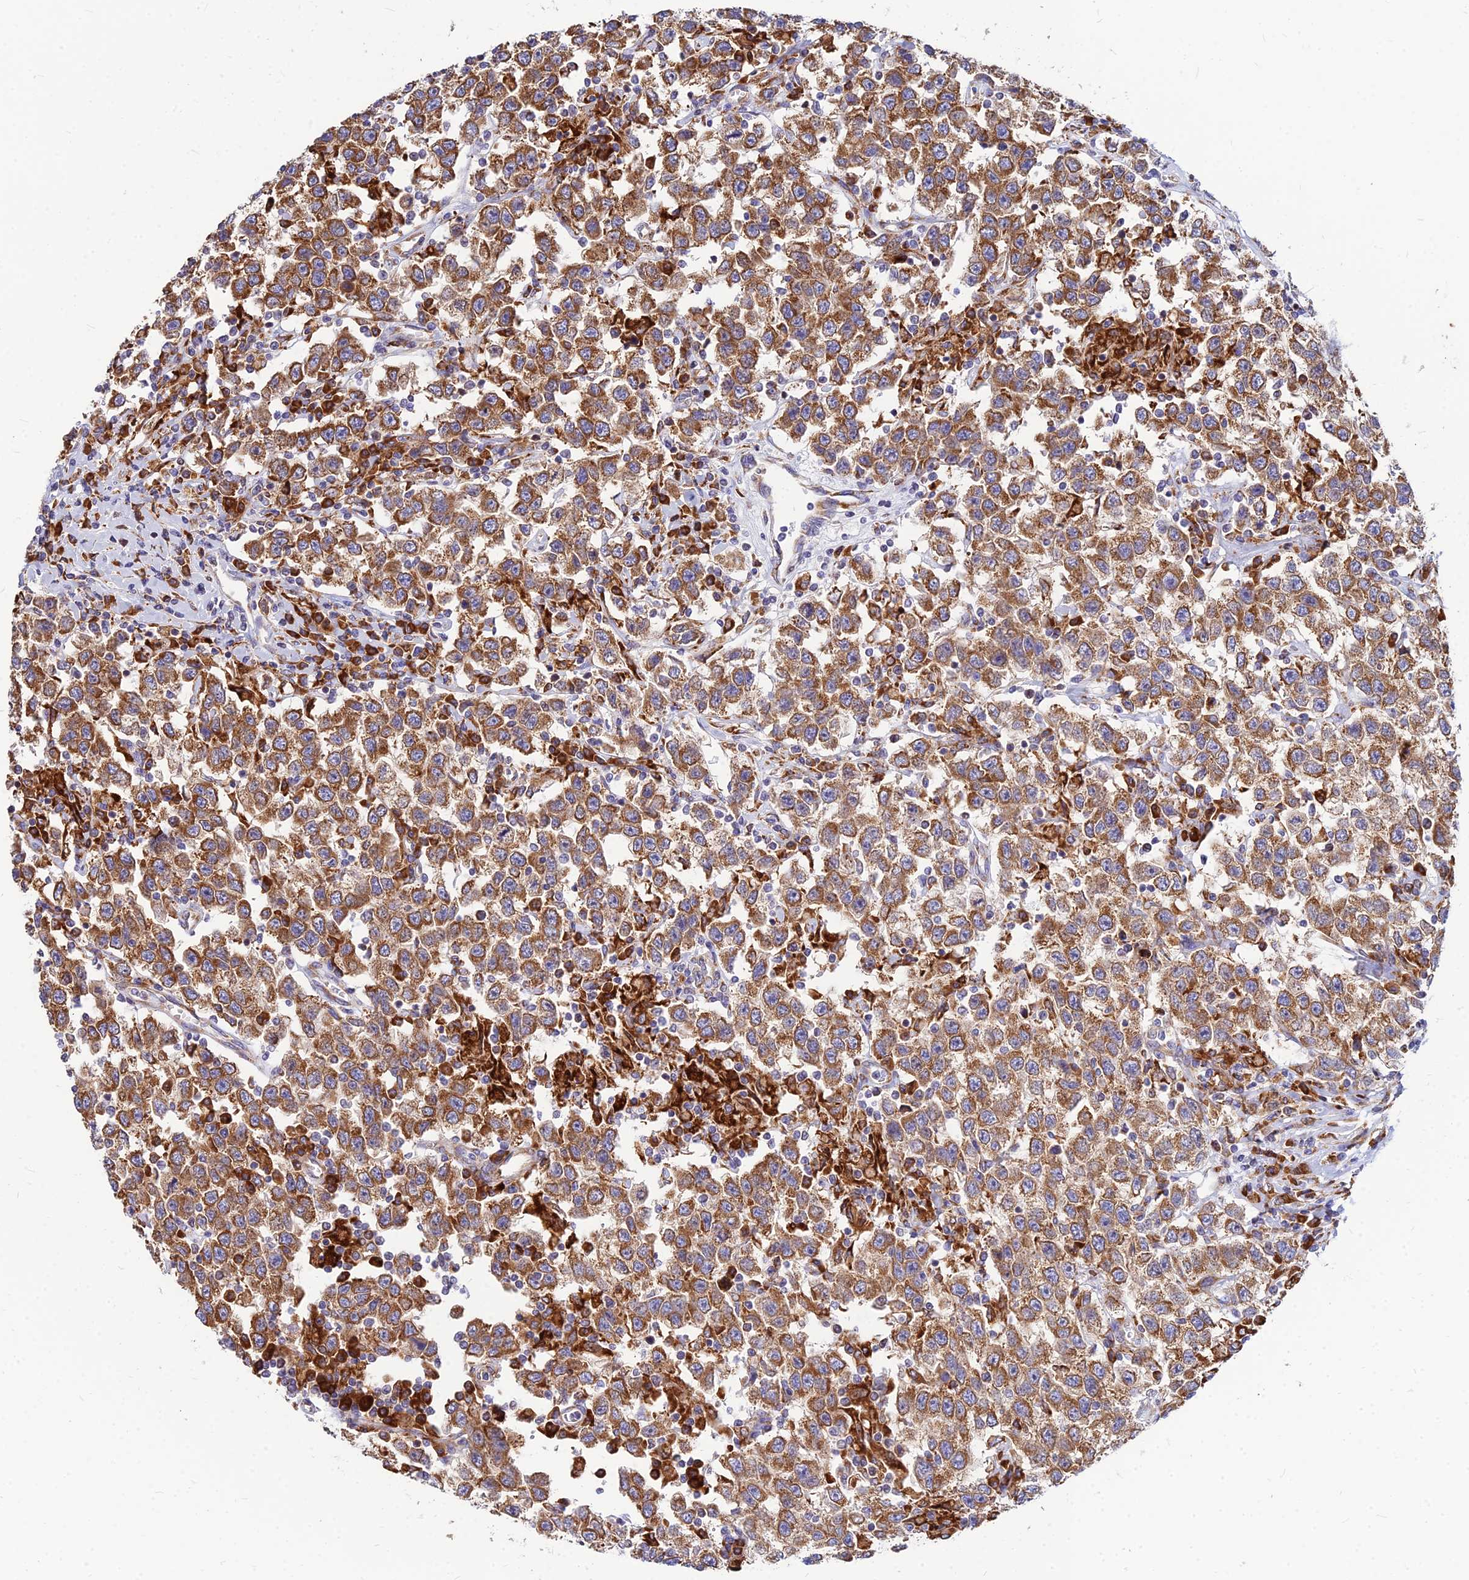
{"staining": {"intensity": "moderate", "quantity": ">75%", "location": "cytoplasmic/membranous"}, "tissue": "testis cancer", "cell_type": "Tumor cells", "image_type": "cancer", "snomed": [{"axis": "morphology", "description": "Seminoma, NOS"}, {"axis": "topography", "description": "Testis"}], "caption": "Tumor cells demonstrate moderate cytoplasmic/membranous positivity in about >75% of cells in testis cancer. (Brightfield microscopy of DAB IHC at high magnification).", "gene": "CCT6B", "patient": {"sex": "male", "age": 41}}